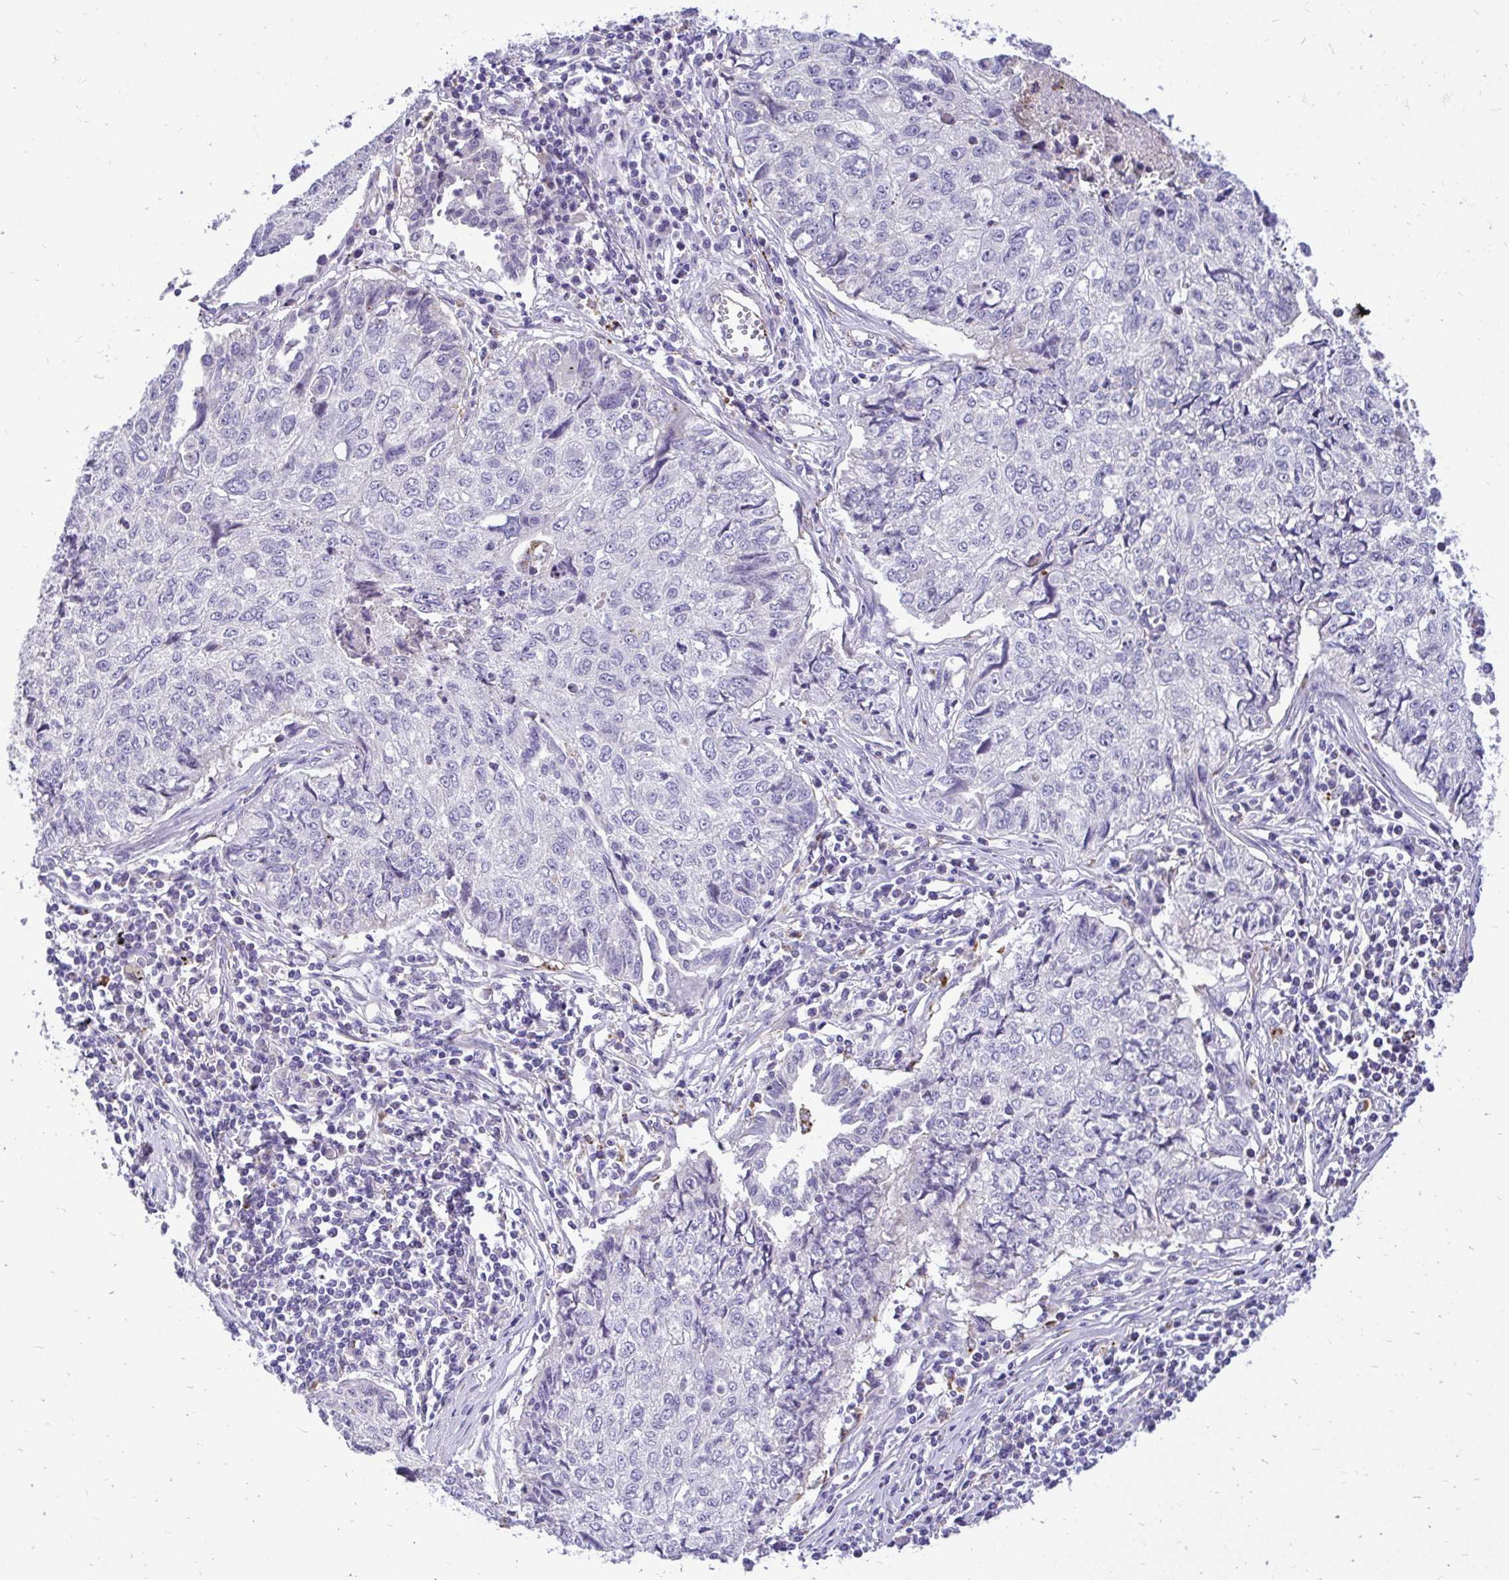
{"staining": {"intensity": "negative", "quantity": "none", "location": "none"}, "tissue": "lung cancer", "cell_type": "Tumor cells", "image_type": "cancer", "snomed": [{"axis": "morphology", "description": "Normal morphology"}, {"axis": "morphology", "description": "Aneuploidy"}, {"axis": "morphology", "description": "Squamous cell carcinoma, NOS"}, {"axis": "topography", "description": "Lymph node"}, {"axis": "topography", "description": "Lung"}], "caption": "Micrograph shows no significant protein positivity in tumor cells of squamous cell carcinoma (lung).", "gene": "PKN3", "patient": {"sex": "female", "age": 76}}